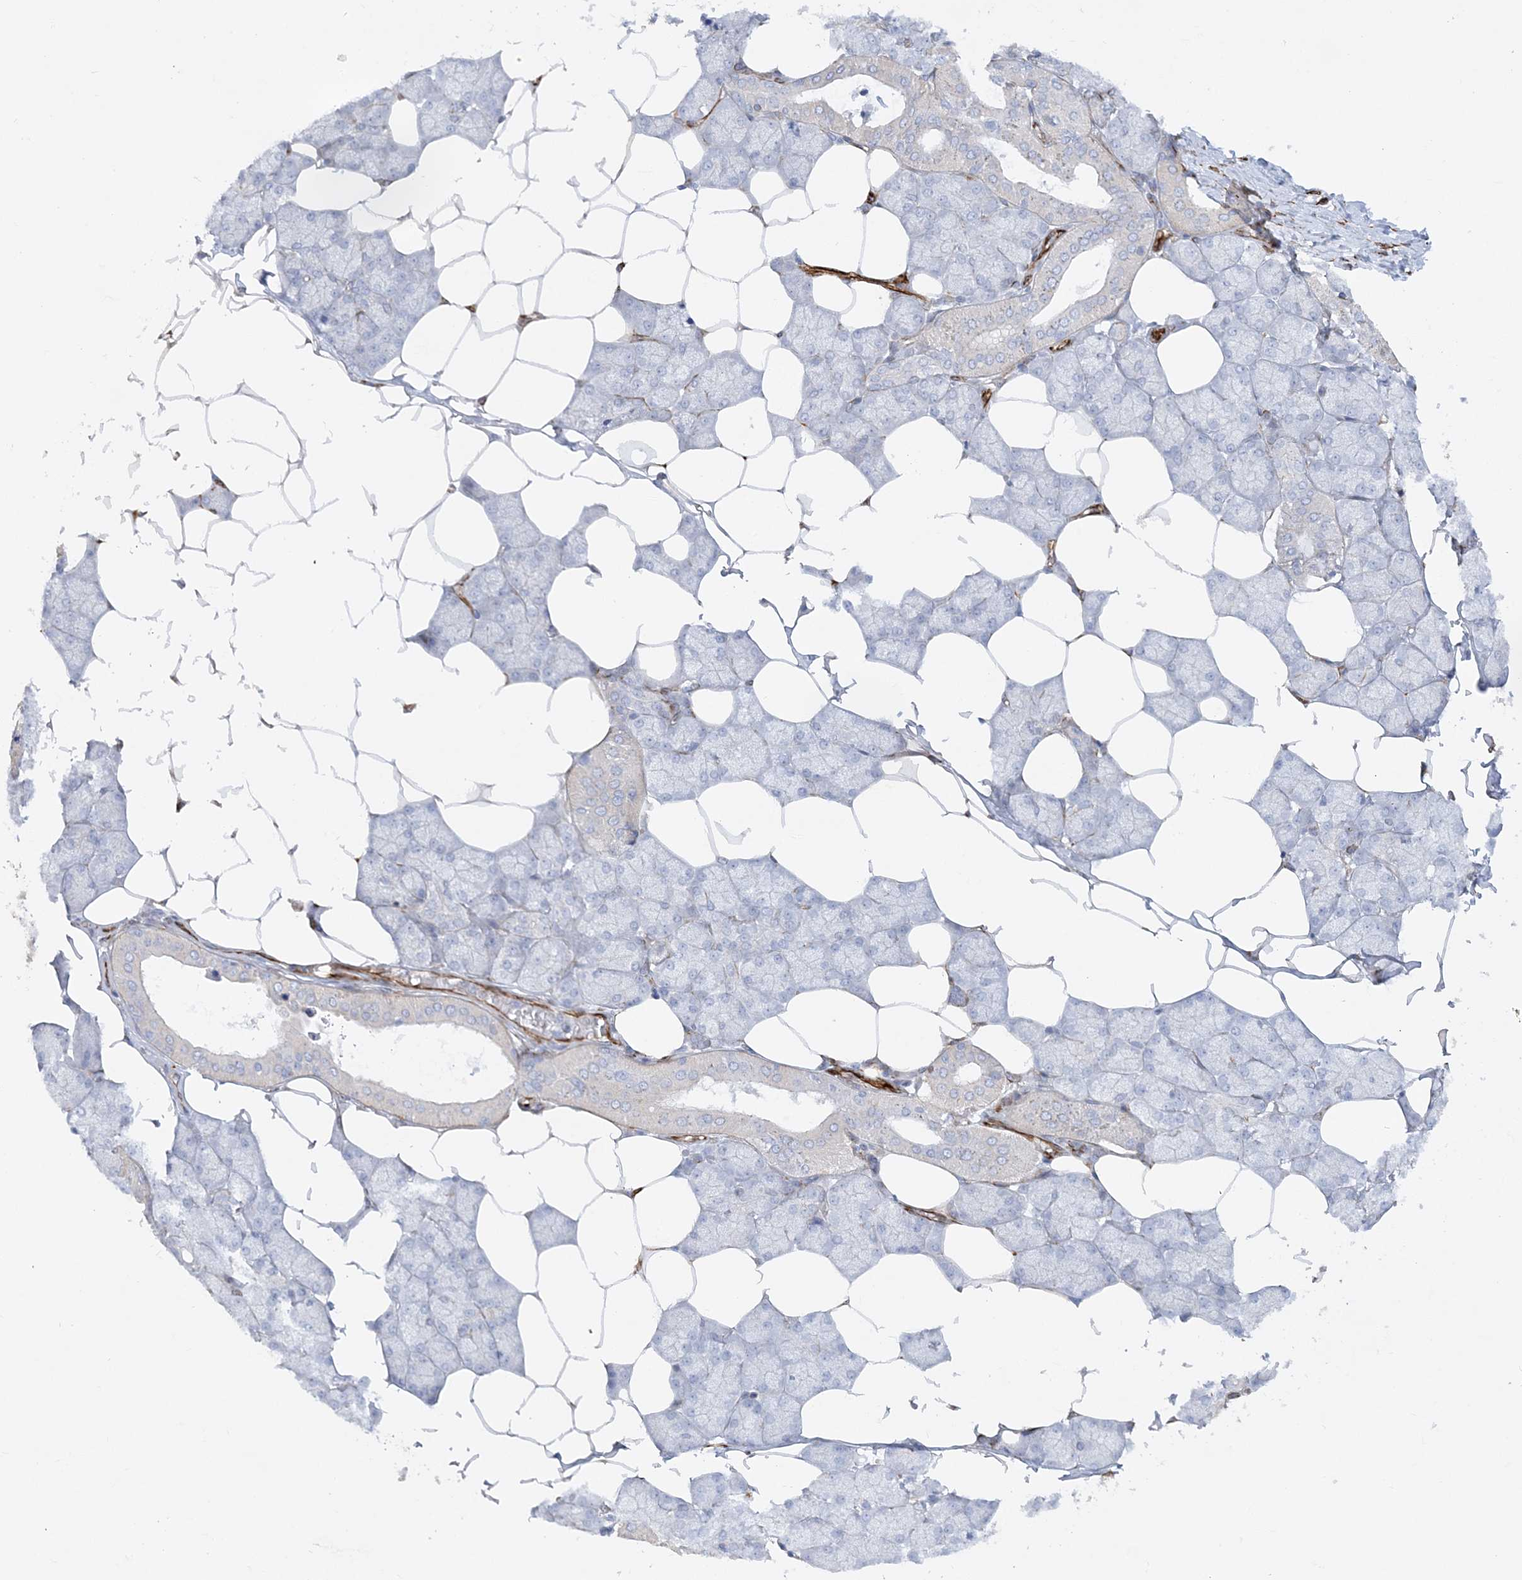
{"staining": {"intensity": "negative", "quantity": "none", "location": "none"}, "tissue": "salivary gland", "cell_type": "Glandular cells", "image_type": "normal", "snomed": [{"axis": "morphology", "description": "Normal tissue, NOS"}, {"axis": "topography", "description": "Salivary gland"}], "caption": "This is a photomicrograph of IHC staining of normal salivary gland, which shows no expression in glandular cells. Nuclei are stained in blue.", "gene": "SCLT1", "patient": {"sex": "male", "age": 62}}